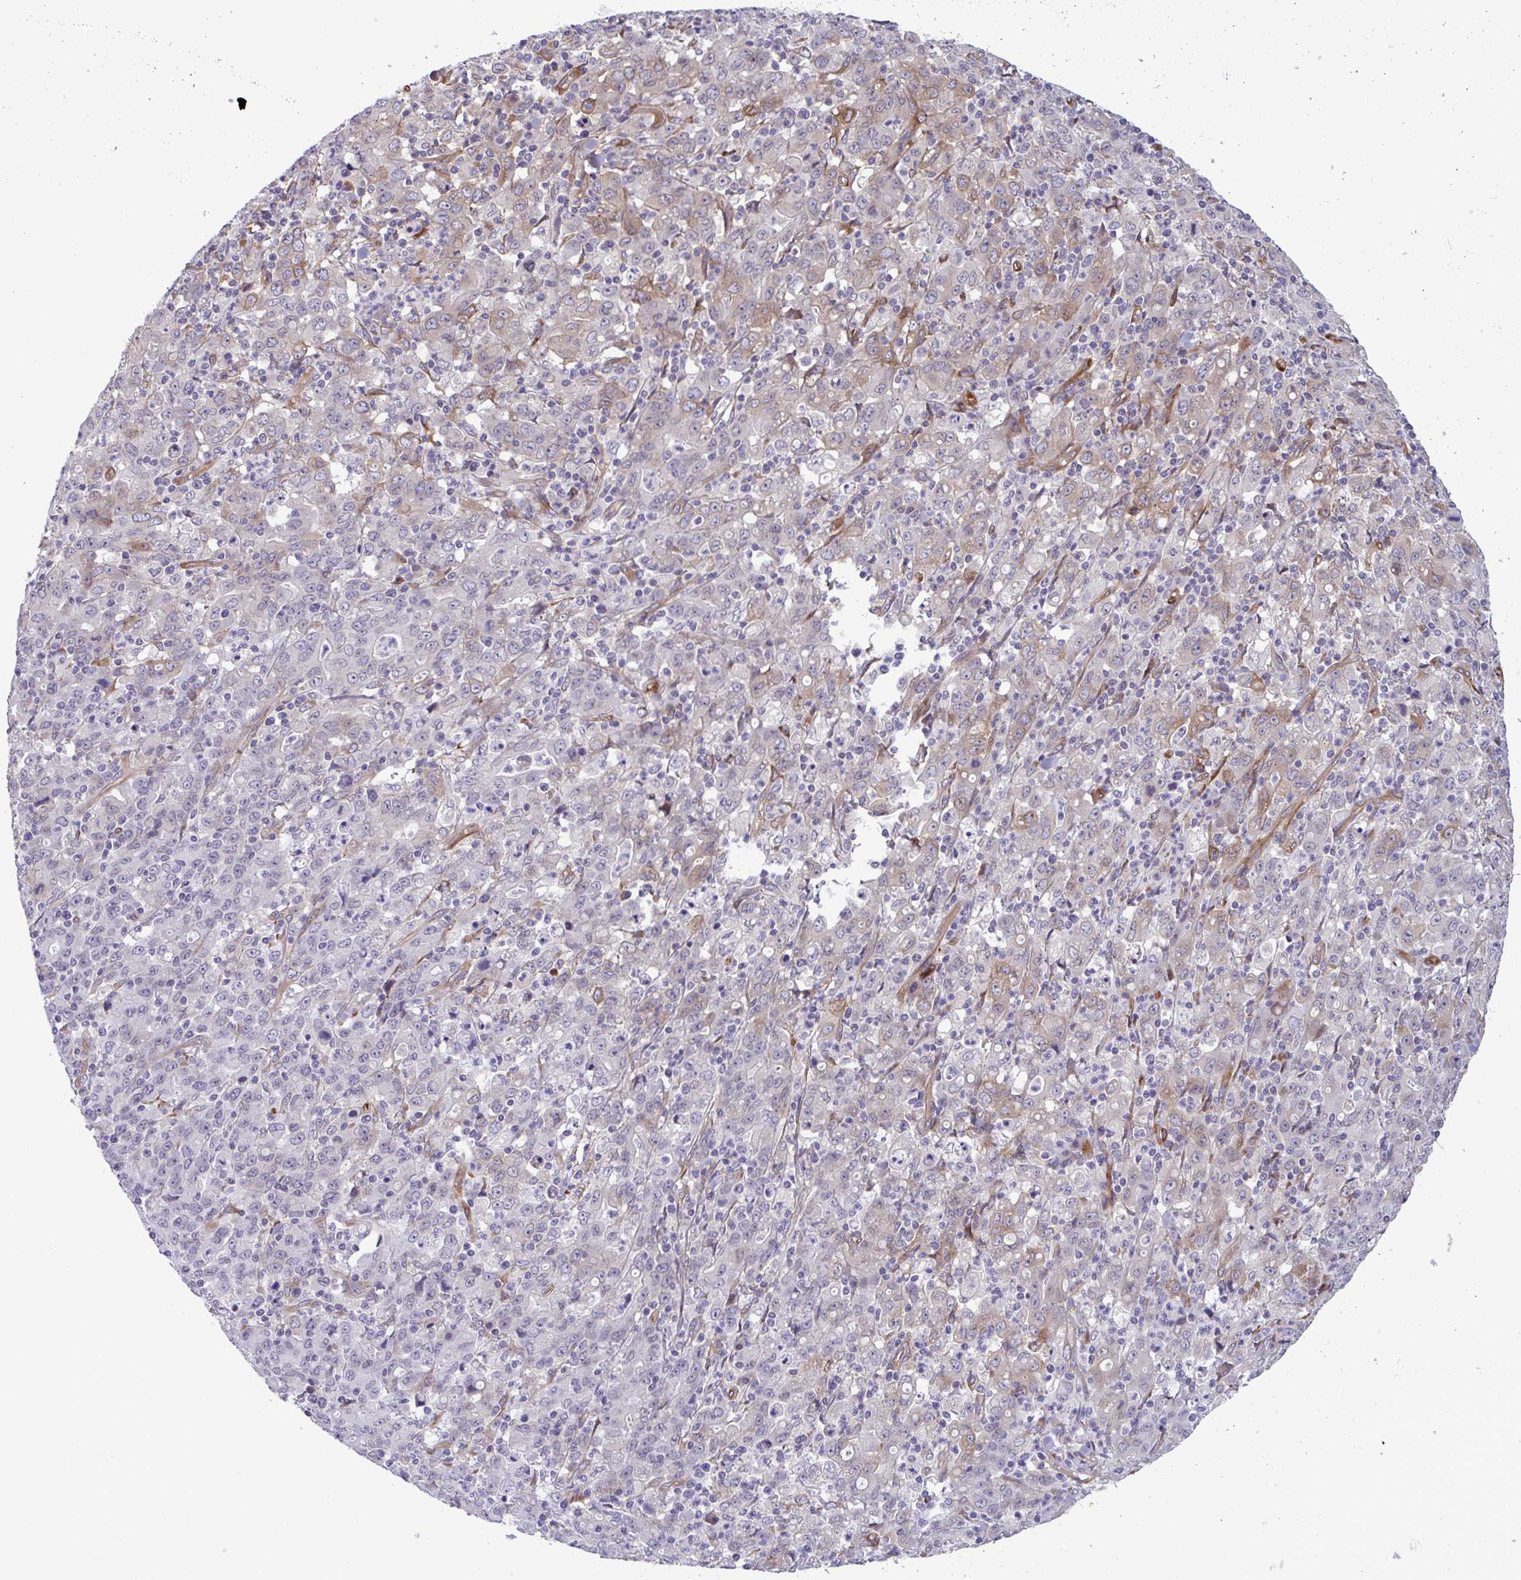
{"staining": {"intensity": "negative", "quantity": "none", "location": "none"}, "tissue": "stomach cancer", "cell_type": "Tumor cells", "image_type": "cancer", "snomed": [{"axis": "morphology", "description": "Adenocarcinoma, NOS"}, {"axis": "topography", "description": "Stomach, upper"}], "caption": "The histopathology image shows no staining of tumor cells in stomach cancer (adenocarcinoma). (DAB IHC visualized using brightfield microscopy, high magnification).", "gene": "DOCK11", "patient": {"sex": "male", "age": 69}}